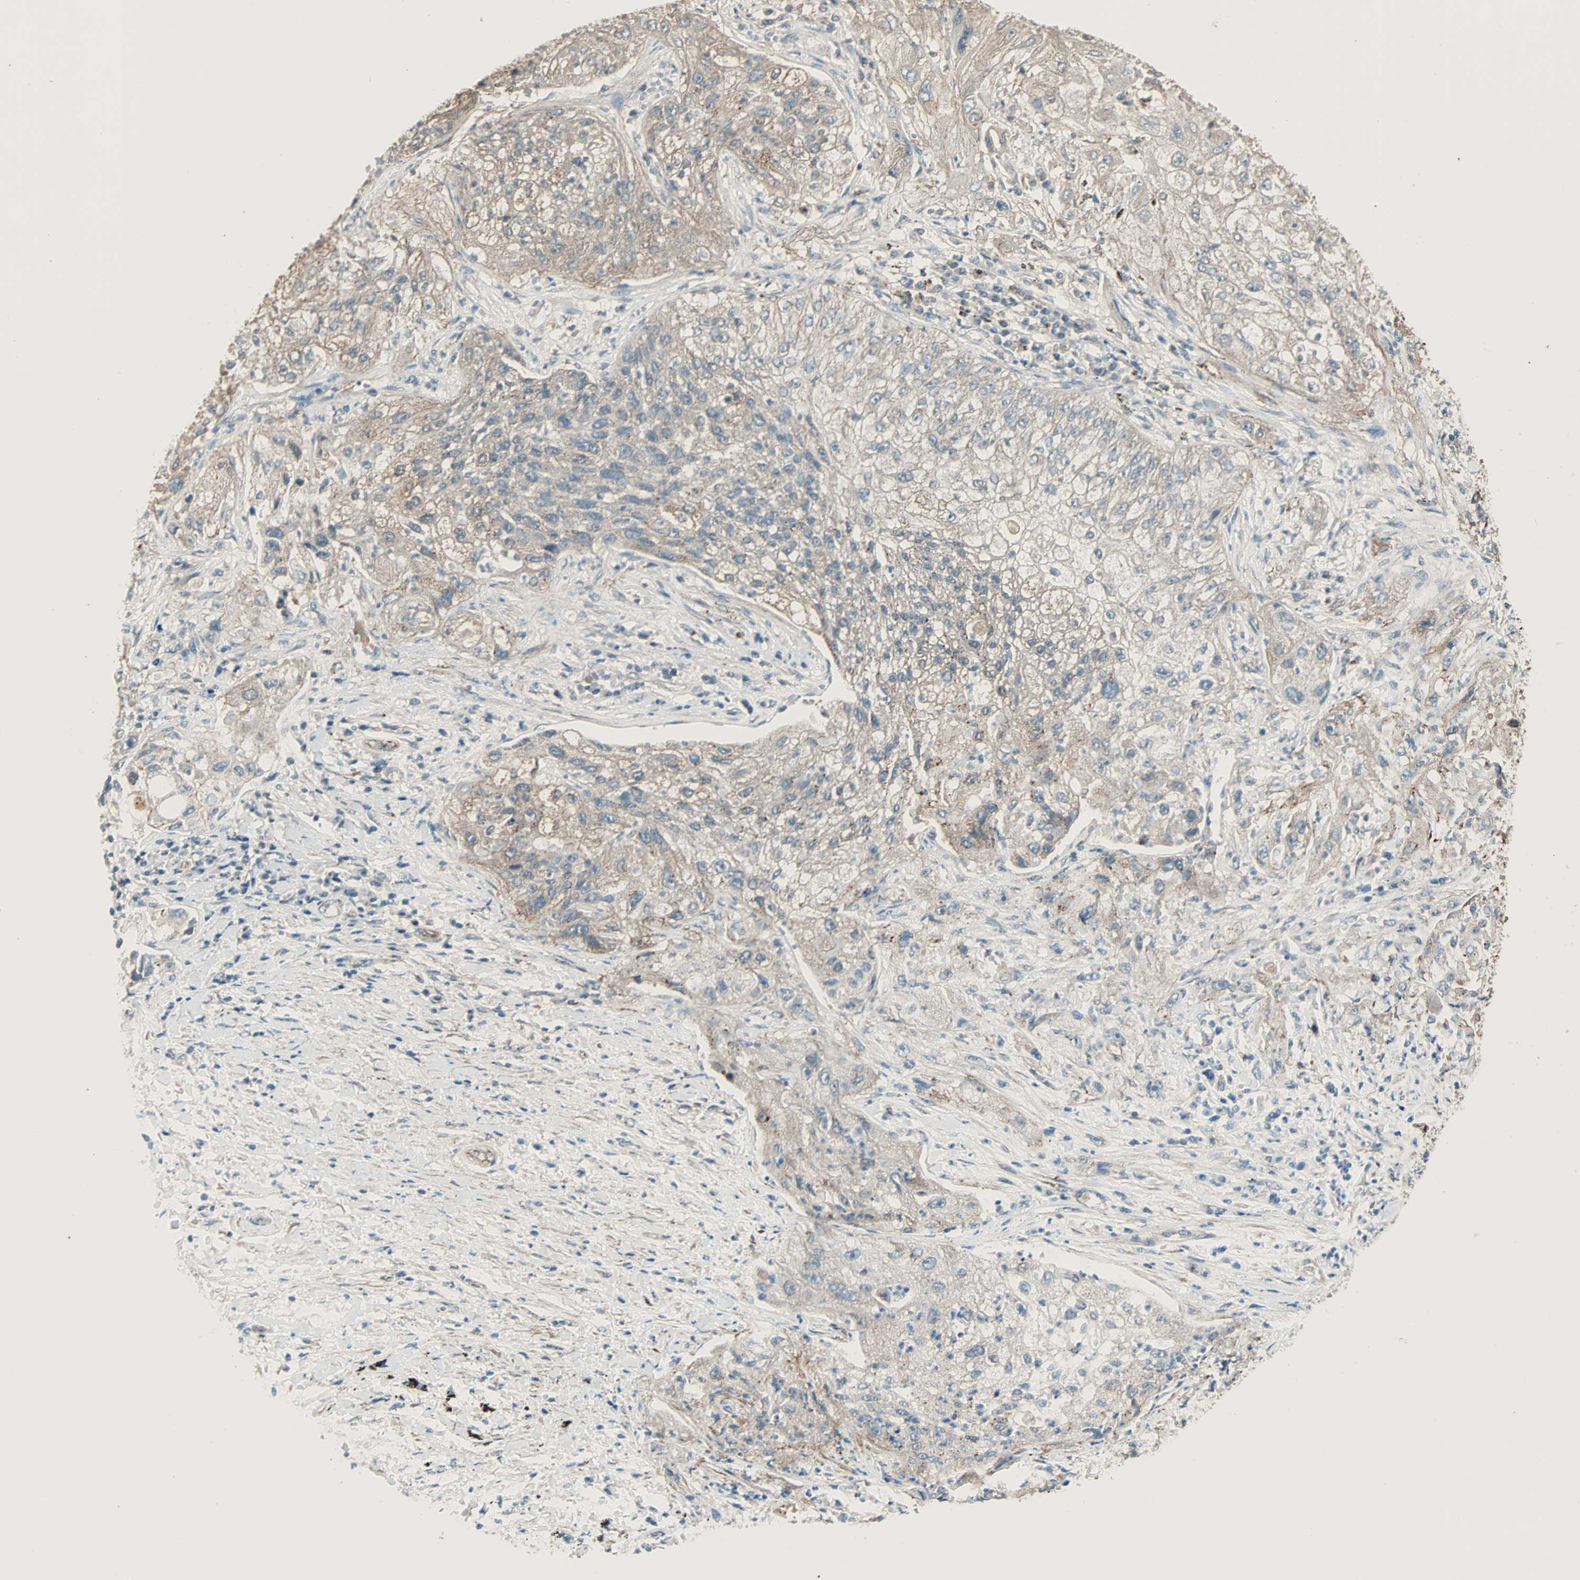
{"staining": {"intensity": "moderate", "quantity": ">75%", "location": "cytoplasmic/membranous"}, "tissue": "lung cancer", "cell_type": "Tumor cells", "image_type": "cancer", "snomed": [{"axis": "morphology", "description": "Inflammation, NOS"}, {"axis": "morphology", "description": "Squamous cell carcinoma, NOS"}, {"axis": "topography", "description": "Lymph node"}, {"axis": "topography", "description": "Soft tissue"}, {"axis": "topography", "description": "Lung"}], "caption": "Brown immunohistochemical staining in lung squamous cell carcinoma demonstrates moderate cytoplasmic/membranous staining in approximately >75% of tumor cells.", "gene": "MAP3K21", "patient": {"sex": "male", "age": 66}}